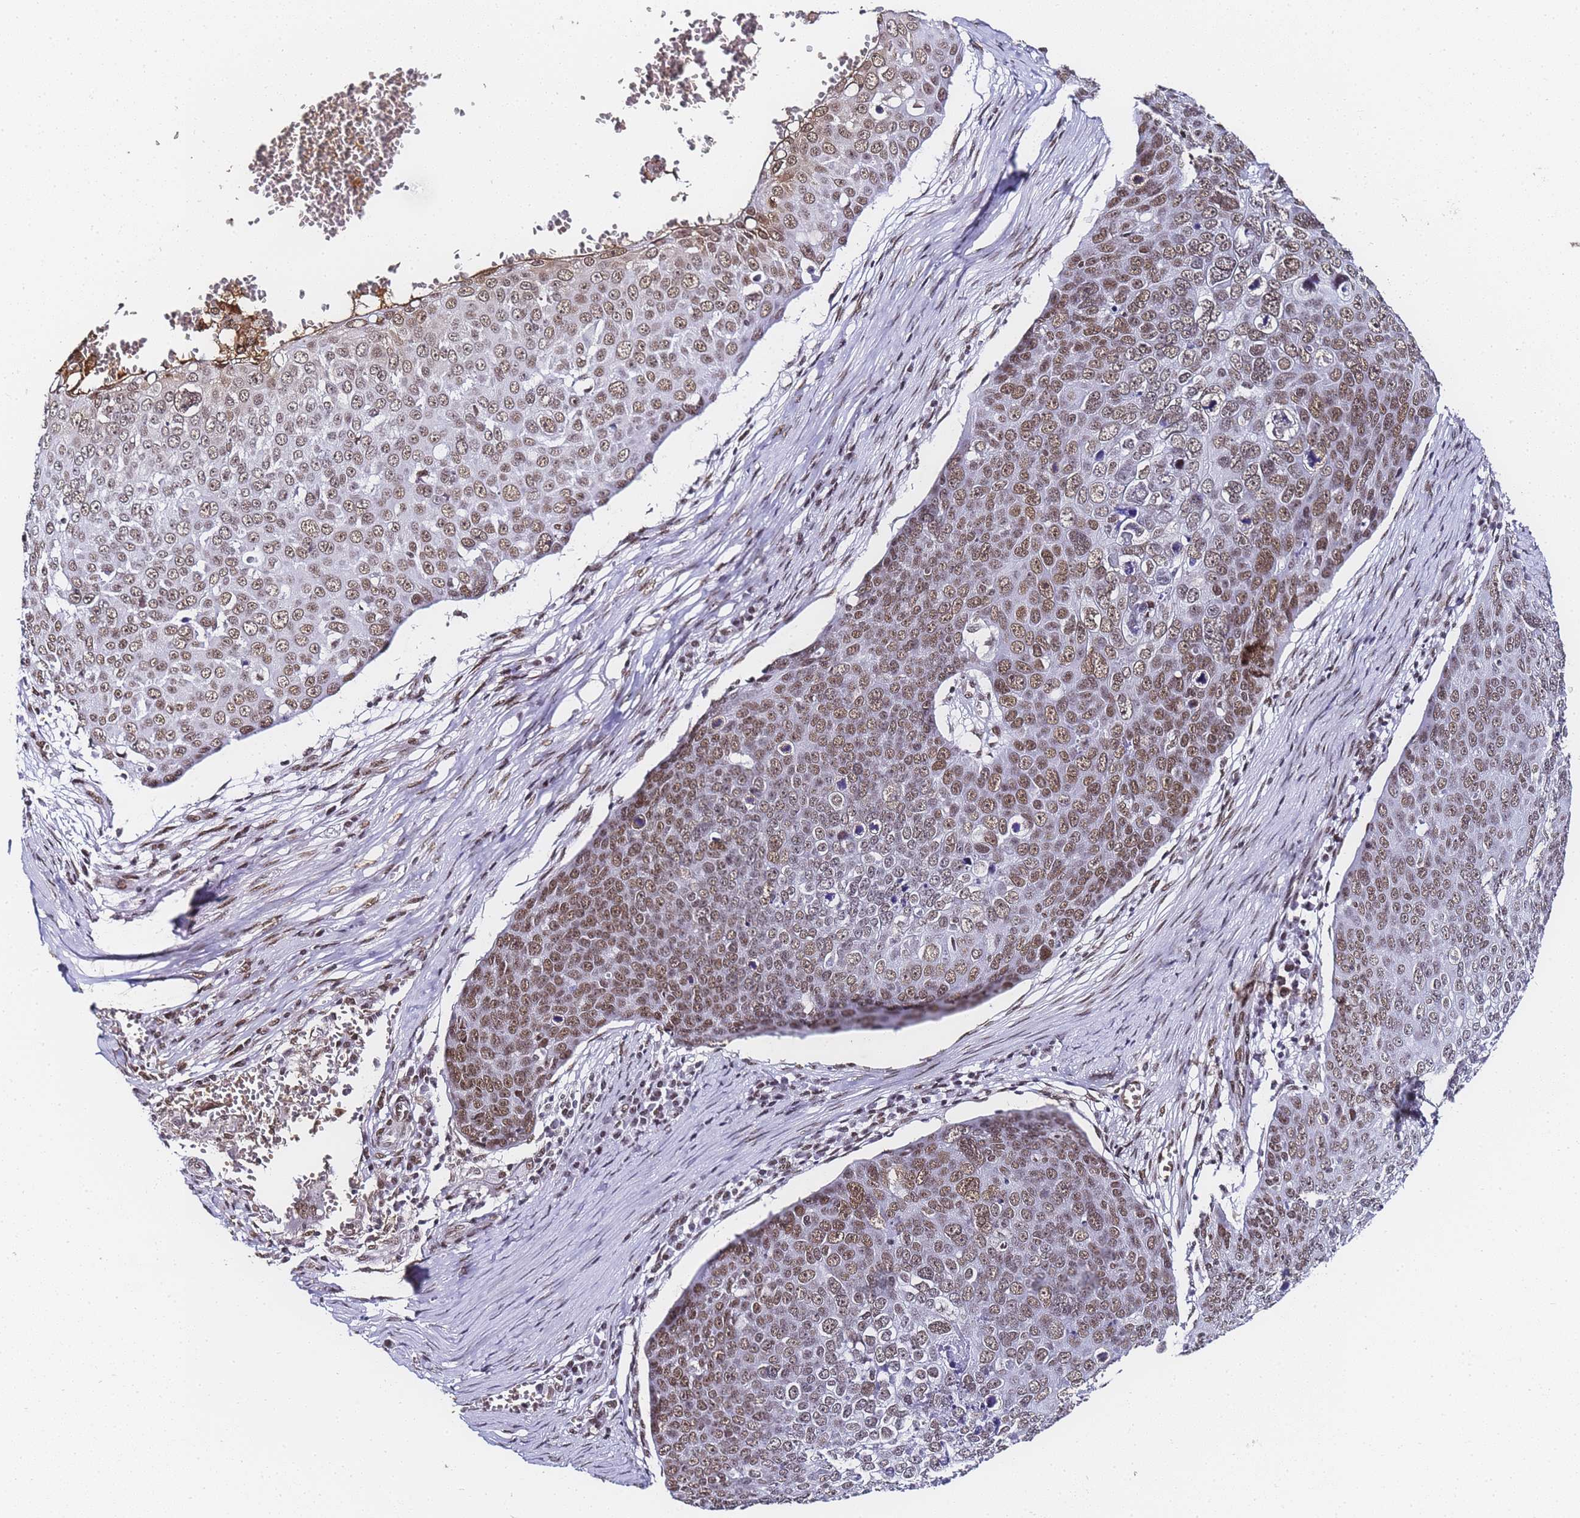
{"staining": {"intensity": "moderate", "quantity": ">75%", "location": "nuclear"}, "tissue": "skin cancer", "cell_type": "Tumor cells", "image_type": "cancer", "snomed": [{"axis": "morphology", "description": "Squamous cell carcinoma, NOS"}, {"axis": "topography", "description": "Skin"}], "caption": "Squamous cell carcinoma (skin) stained with IHC exhibits moderate nuclear staining in about >75% of tumor cells. The protein is shown in brown color, while the nuclei are stained blue.", "gene": "POLR1A", "patient": {"sex": "male", "age": 71}}